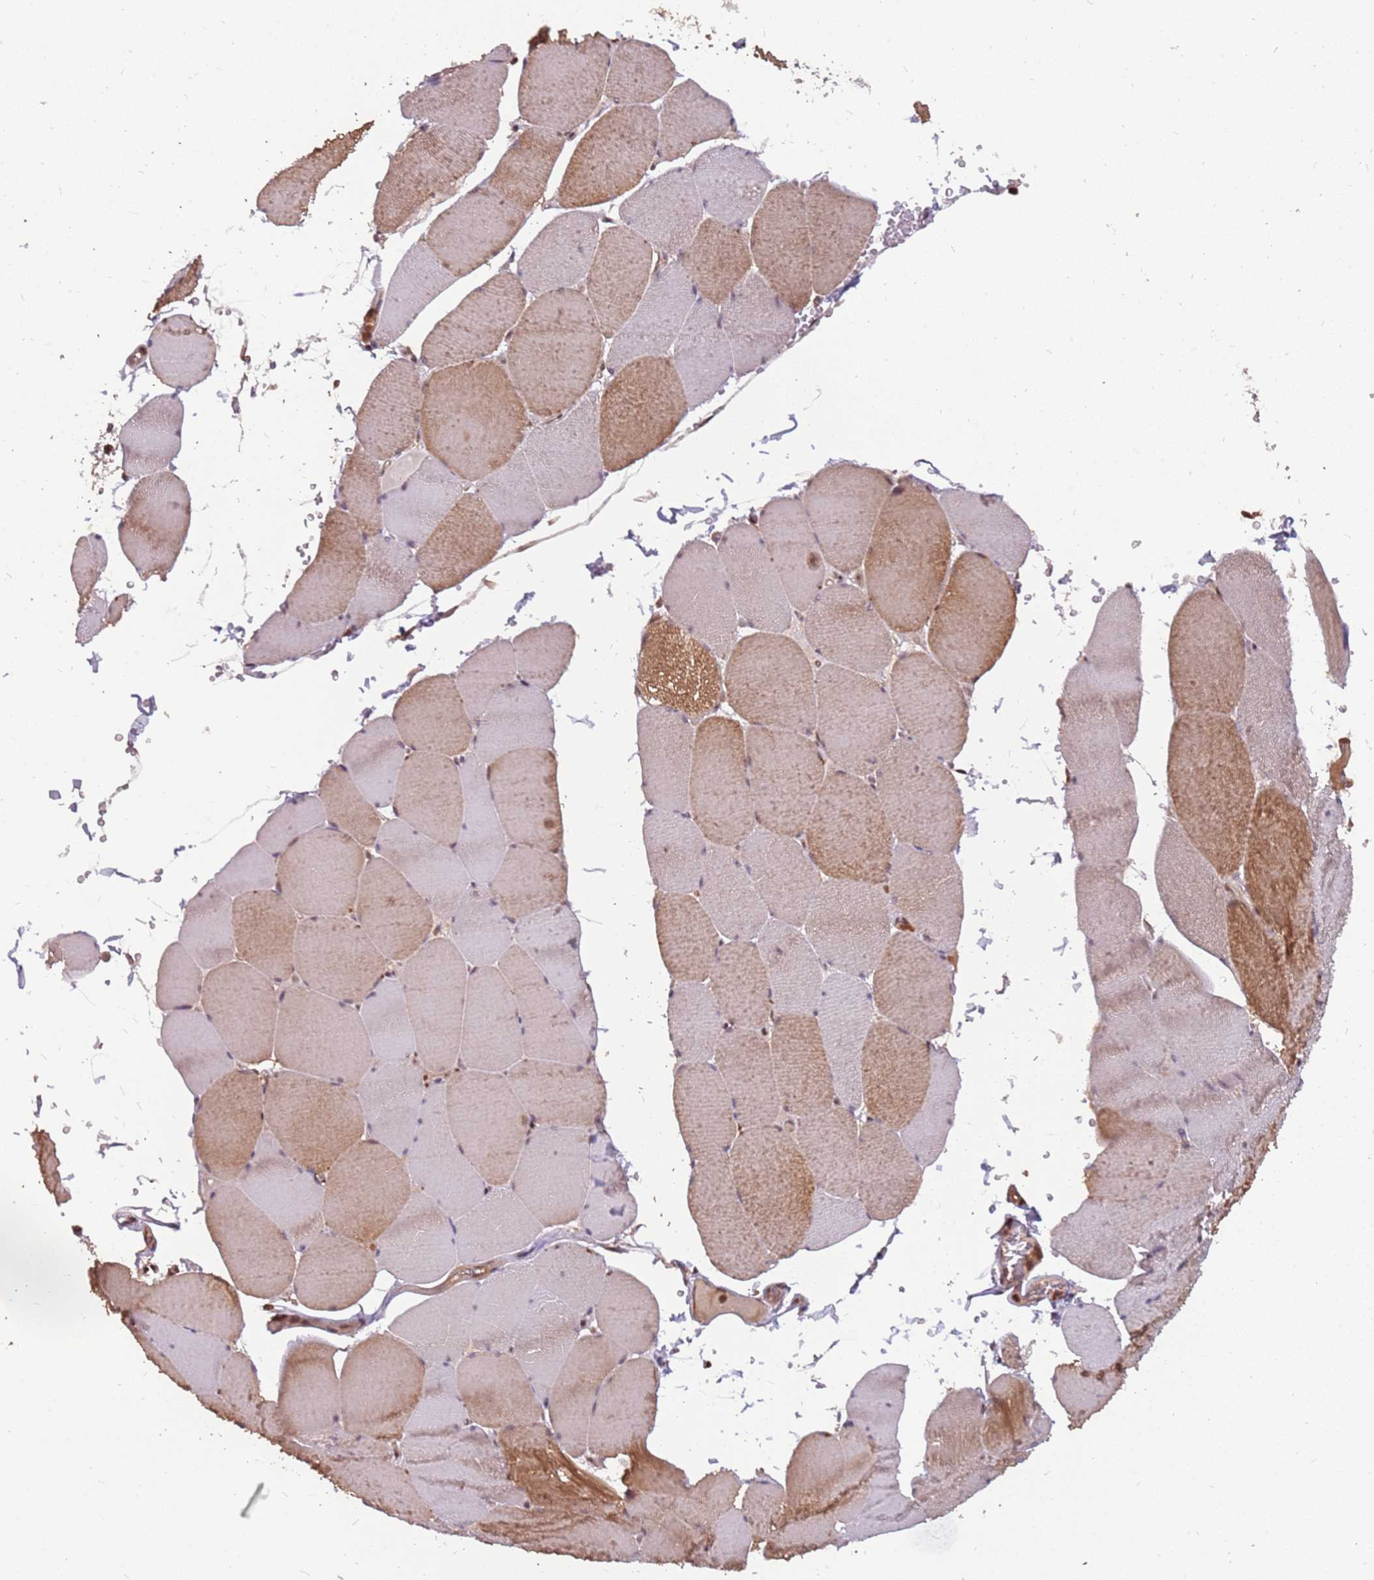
{"staining": {"intensity": "moderate", "quantity": "25%-75%", "location": "cytoplasmic/membranous"}, "tissue": "skeletal muscle", "cell_type": "Myocytes", "image_type": "normal", "snomed": [{"axis": "morphology", "description": "Normal tissue, NOS"}, {"axis": "topography", "description": "Skeletal muscle"}, {"axis": "topography", "description": "Head-Neck"}], "caption": "Protein staining shows moderate cytoplasmic/membranous positivity in approximately 25%-75% of myocytes in normal skeletal muscle.", "gene": "GBP2", "patient": {"sex": "male", "age": 66}}